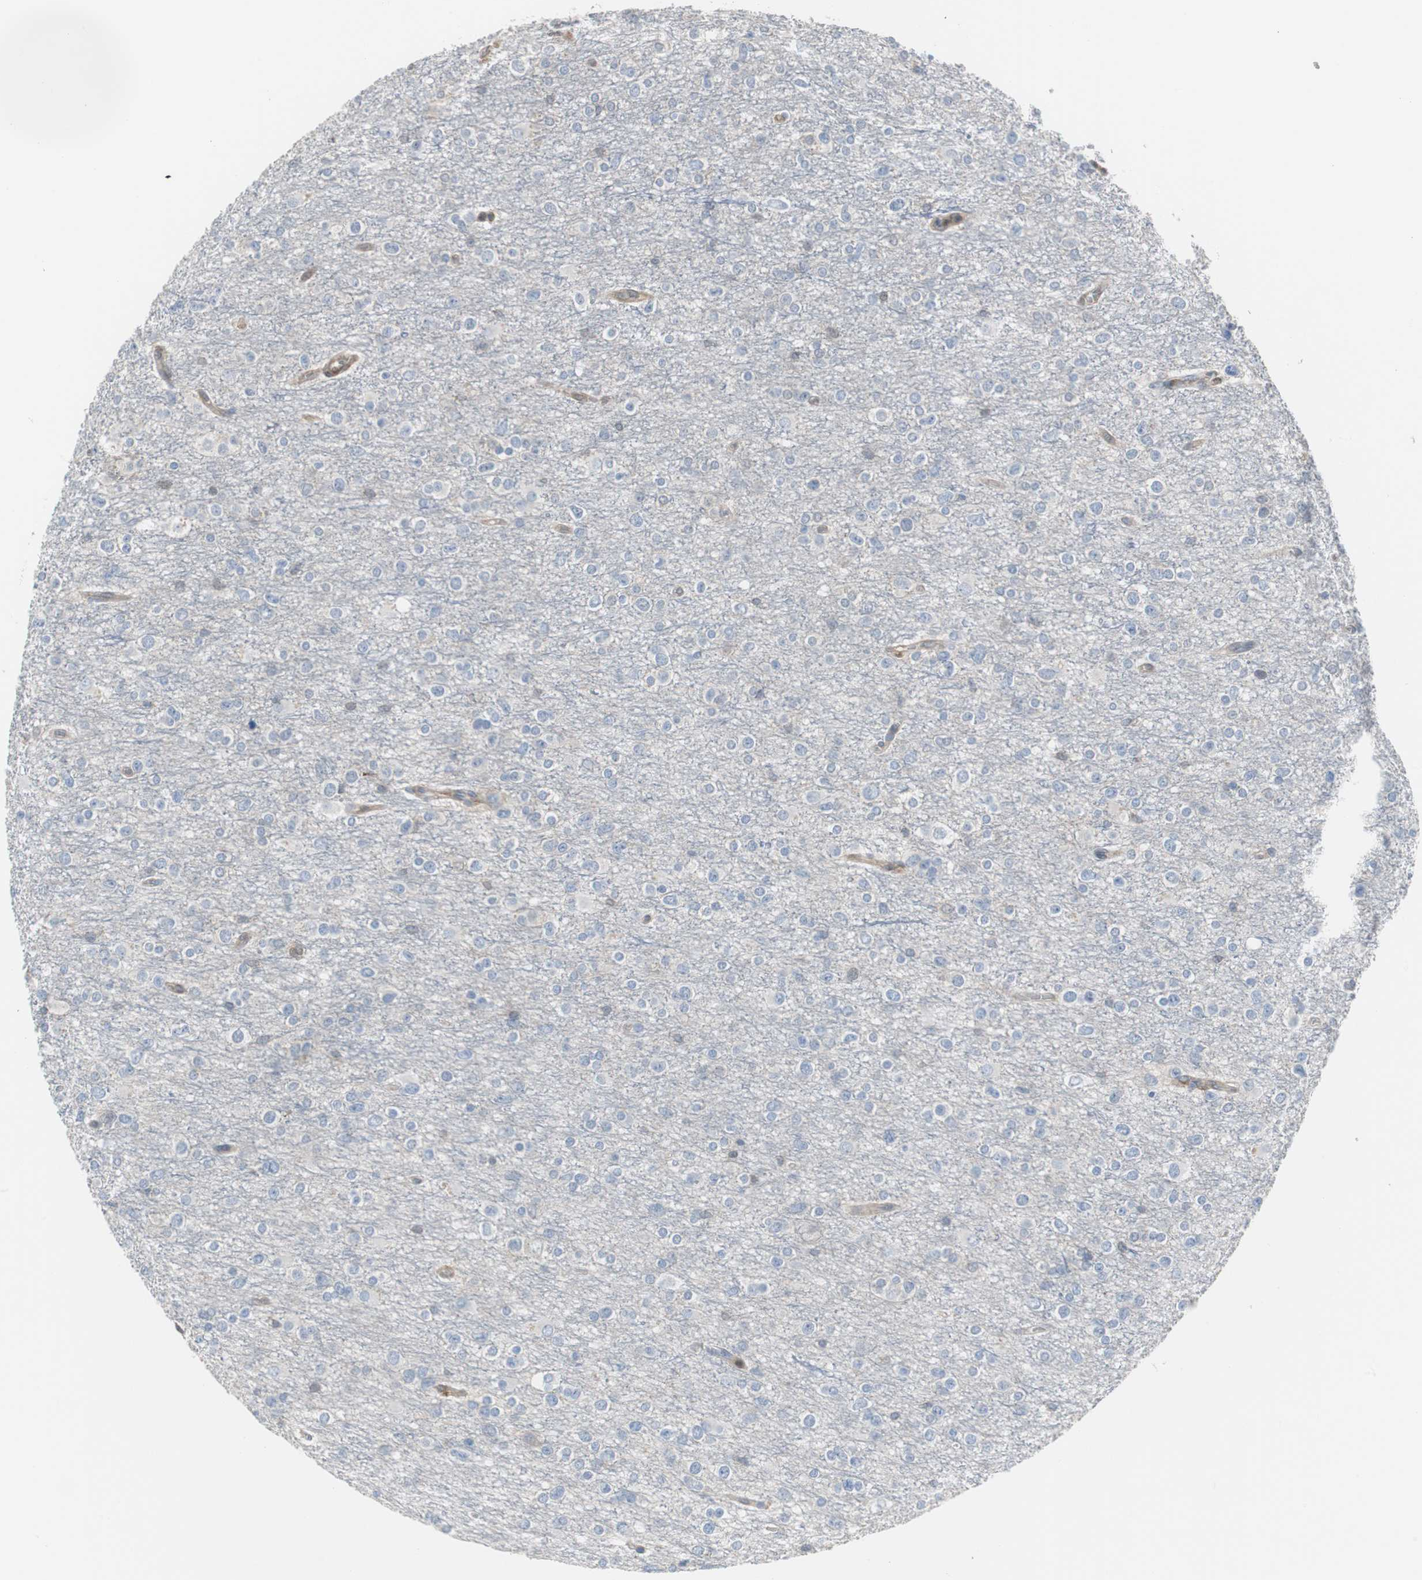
{"staining": {"intensity": "negative", "quantity": "none", "location": "none"}, "tissue": "glioma", "cell_type": "Tumor cells", "image_type": "cancer", "snomed": [{"axis": "morphology", "description": "Glioma, malignant, Low grade"}, {"axis": "topography", "description": "Brain"}], "caption": "Malignant glioma (low-grade) was stained to show a protein in brown. There is no significant staining in tumor cells.", "gene": "ANXA4", "patient": {"sex": "male", "age": 42}}